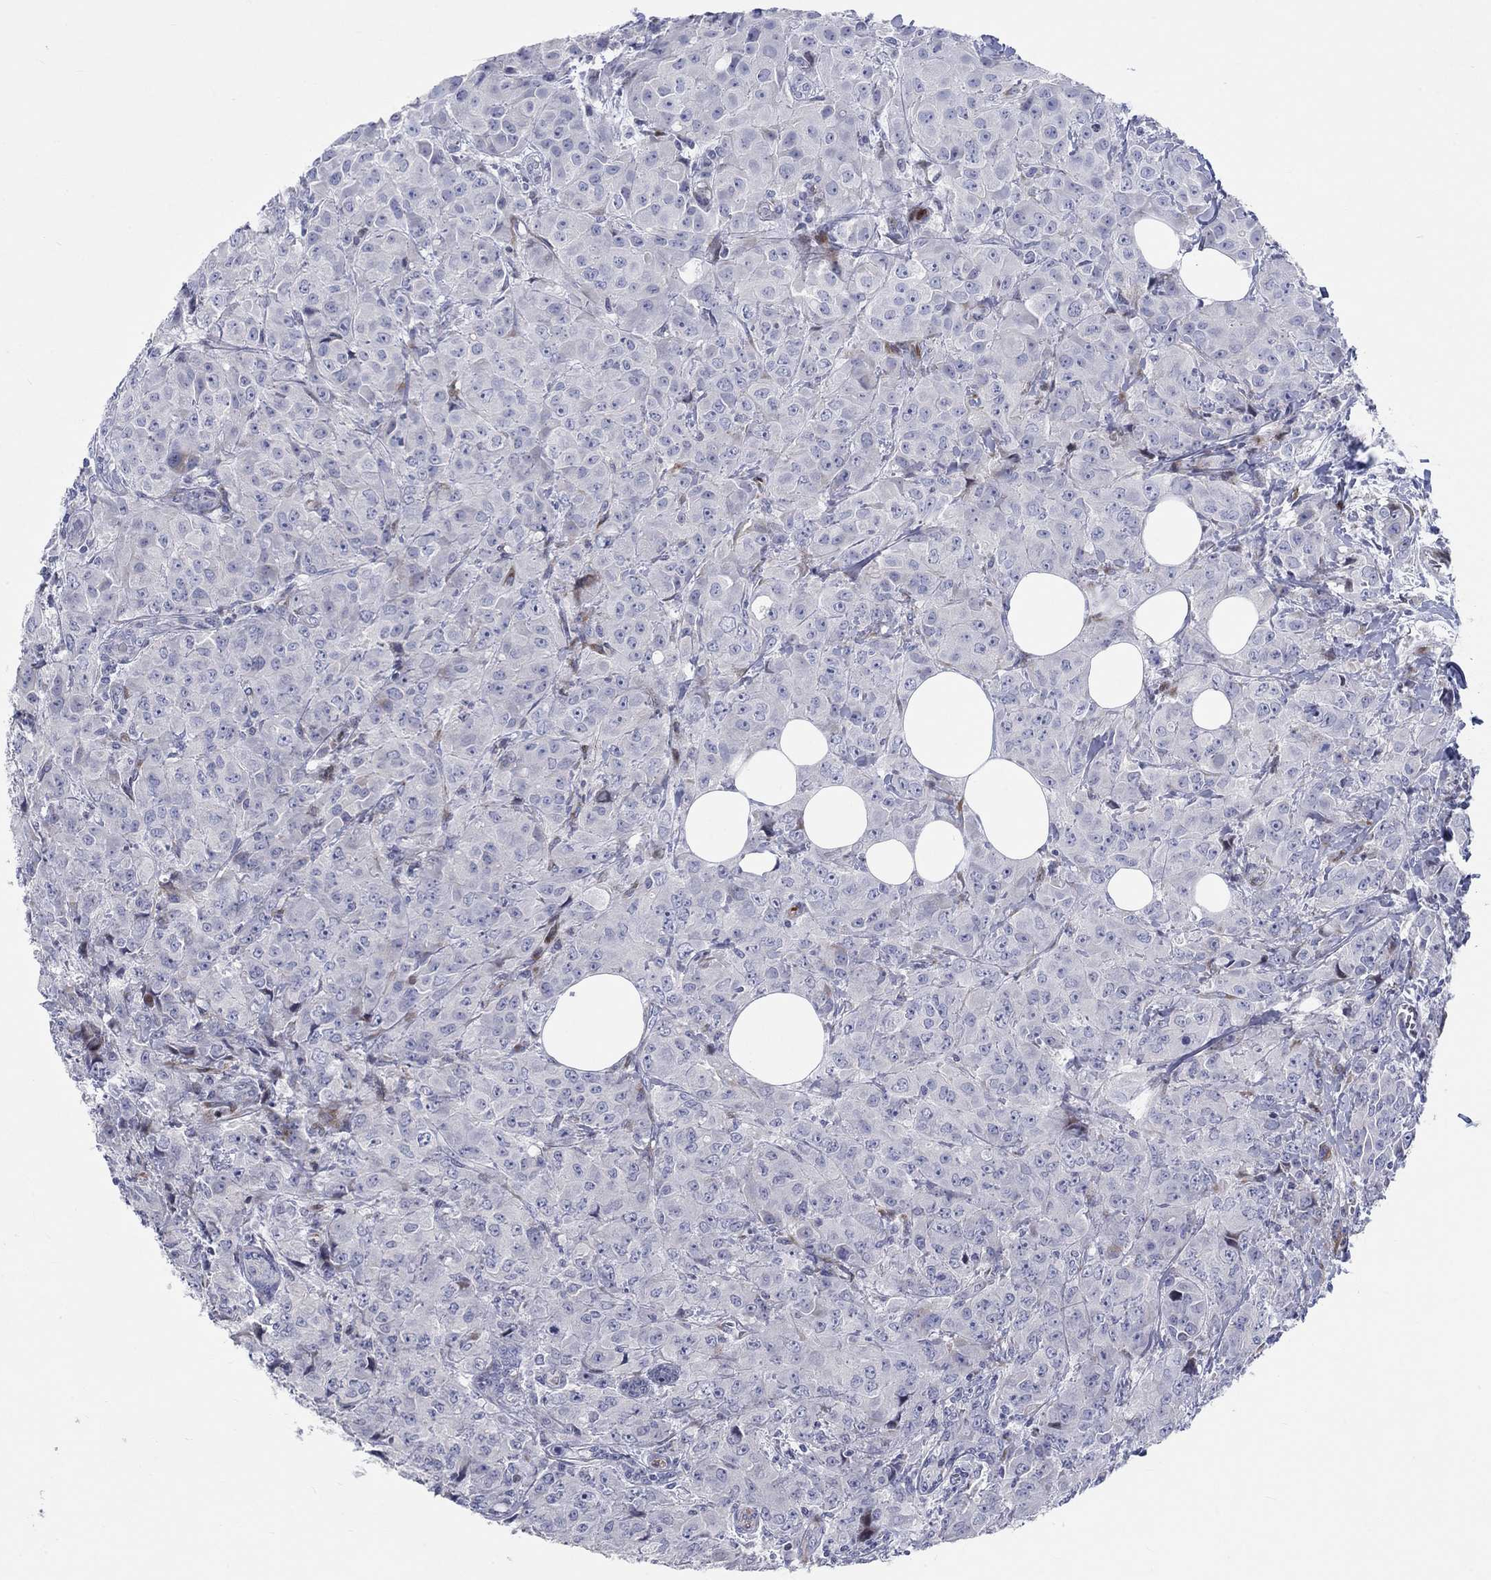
{"staining": {"intensity": "negative", "quantity": "none", "location": "none"}, "tissue": "breast cancer", "cell_type": "Tumor cells", "image_type": "cancer", "snomed": [{"axis": "morphology", "description": "Duct carcinoma"}, {"axis": "topography", "description": "Breast"}], "caption": "This is an immunohistochemistry photomicrograph of human intraductal carcinoma (breast). There is no expression in tumor cells.", "gene": "ARHGAP36", "patient": {"sex": "female", "age": 43}}